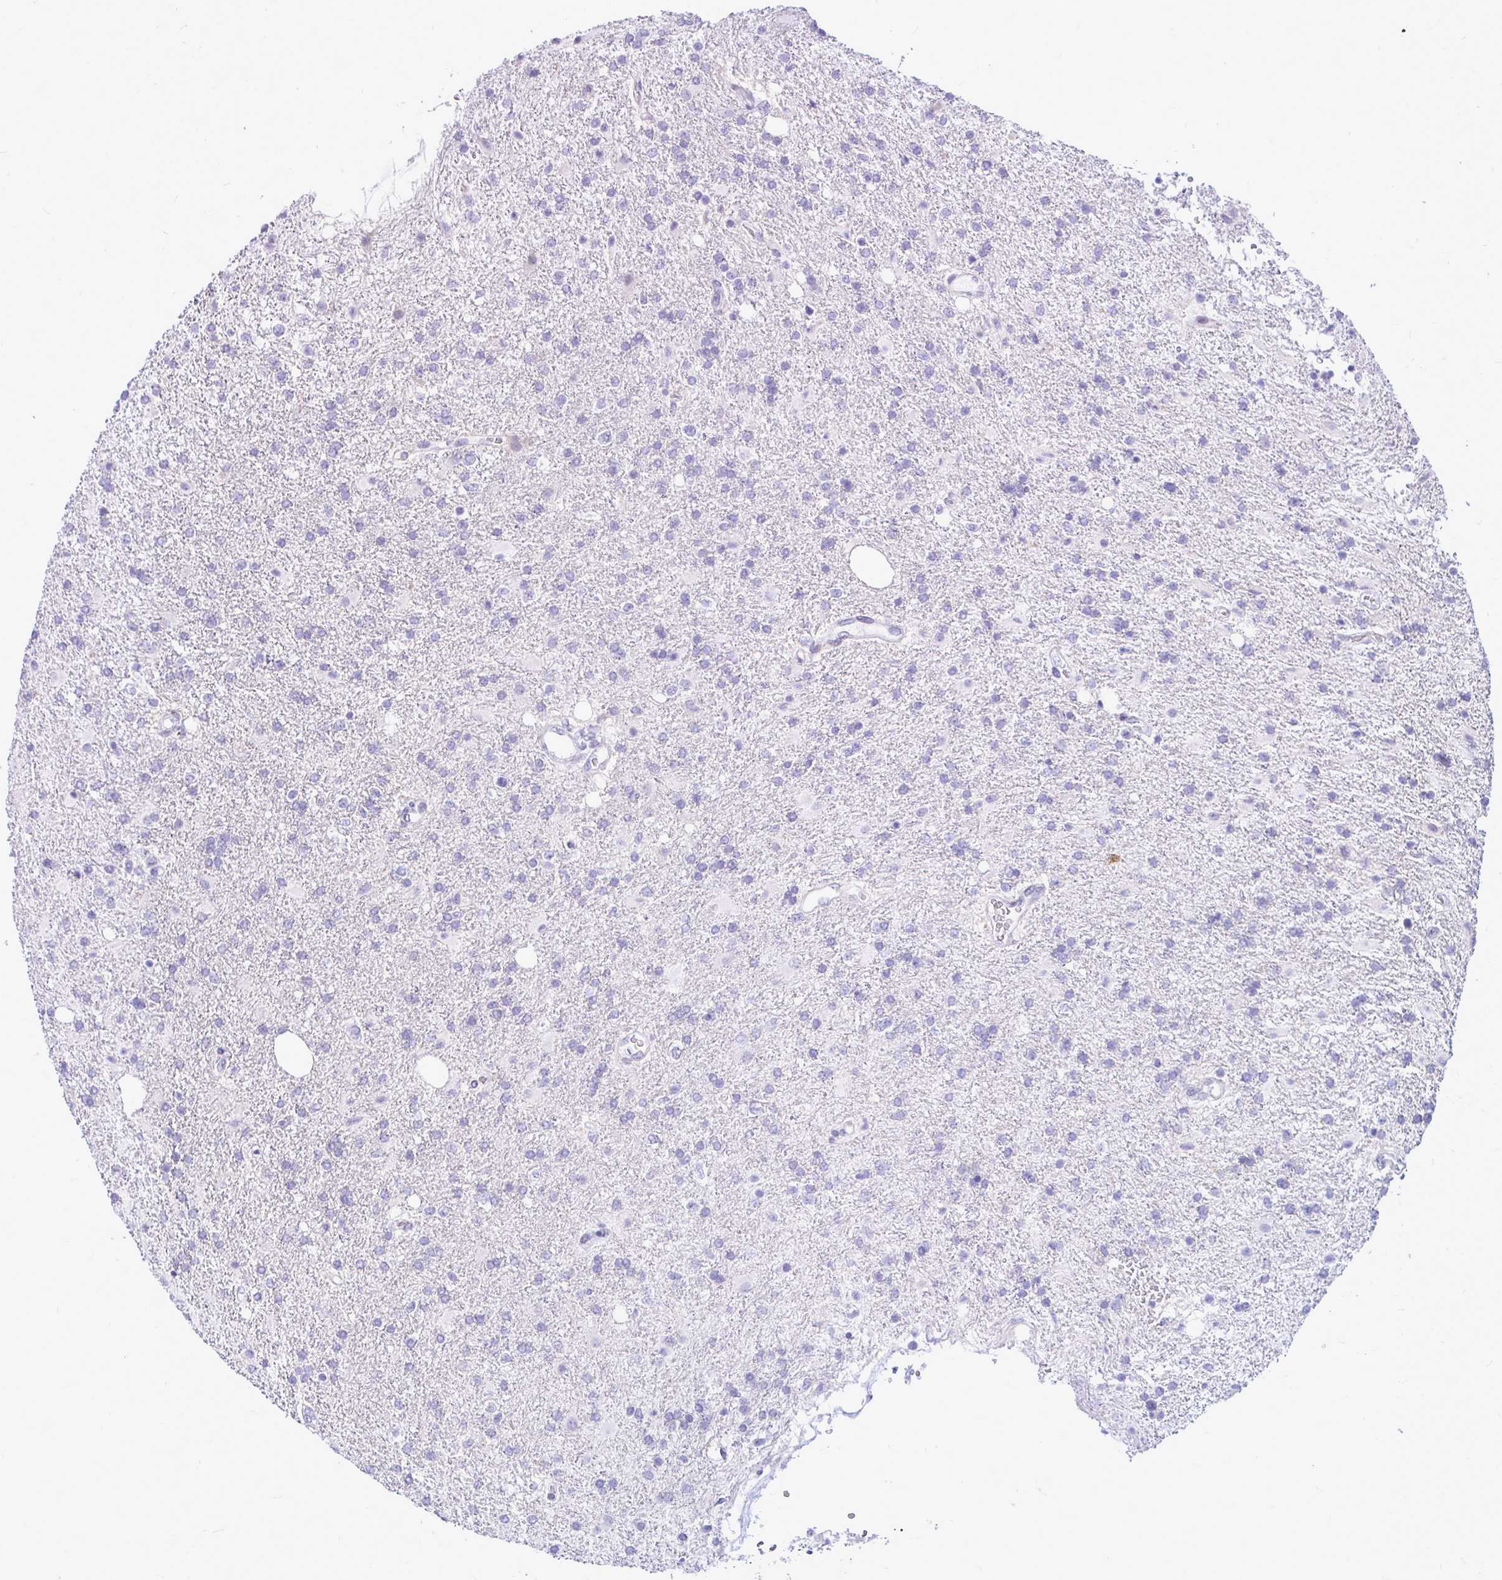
{"staining": {"intensity": "negative", "quantity": "none", "location": "none"}, "tissue": "glioma", "cell_type": "Tumor cells", "image_type": "cancer", "snomed": [{"axis": "morphology", "description": "Glioma, malignant, High grade"}, {"axis": "topography", "description": "Brain"}], "caption": "Malignant glioma (high-grade) was stained to show a protein in brown. There is no significant staining in tumor cells.", "gene": "ZSCAN25", "patient": {"sex": "male", "age": 56}}